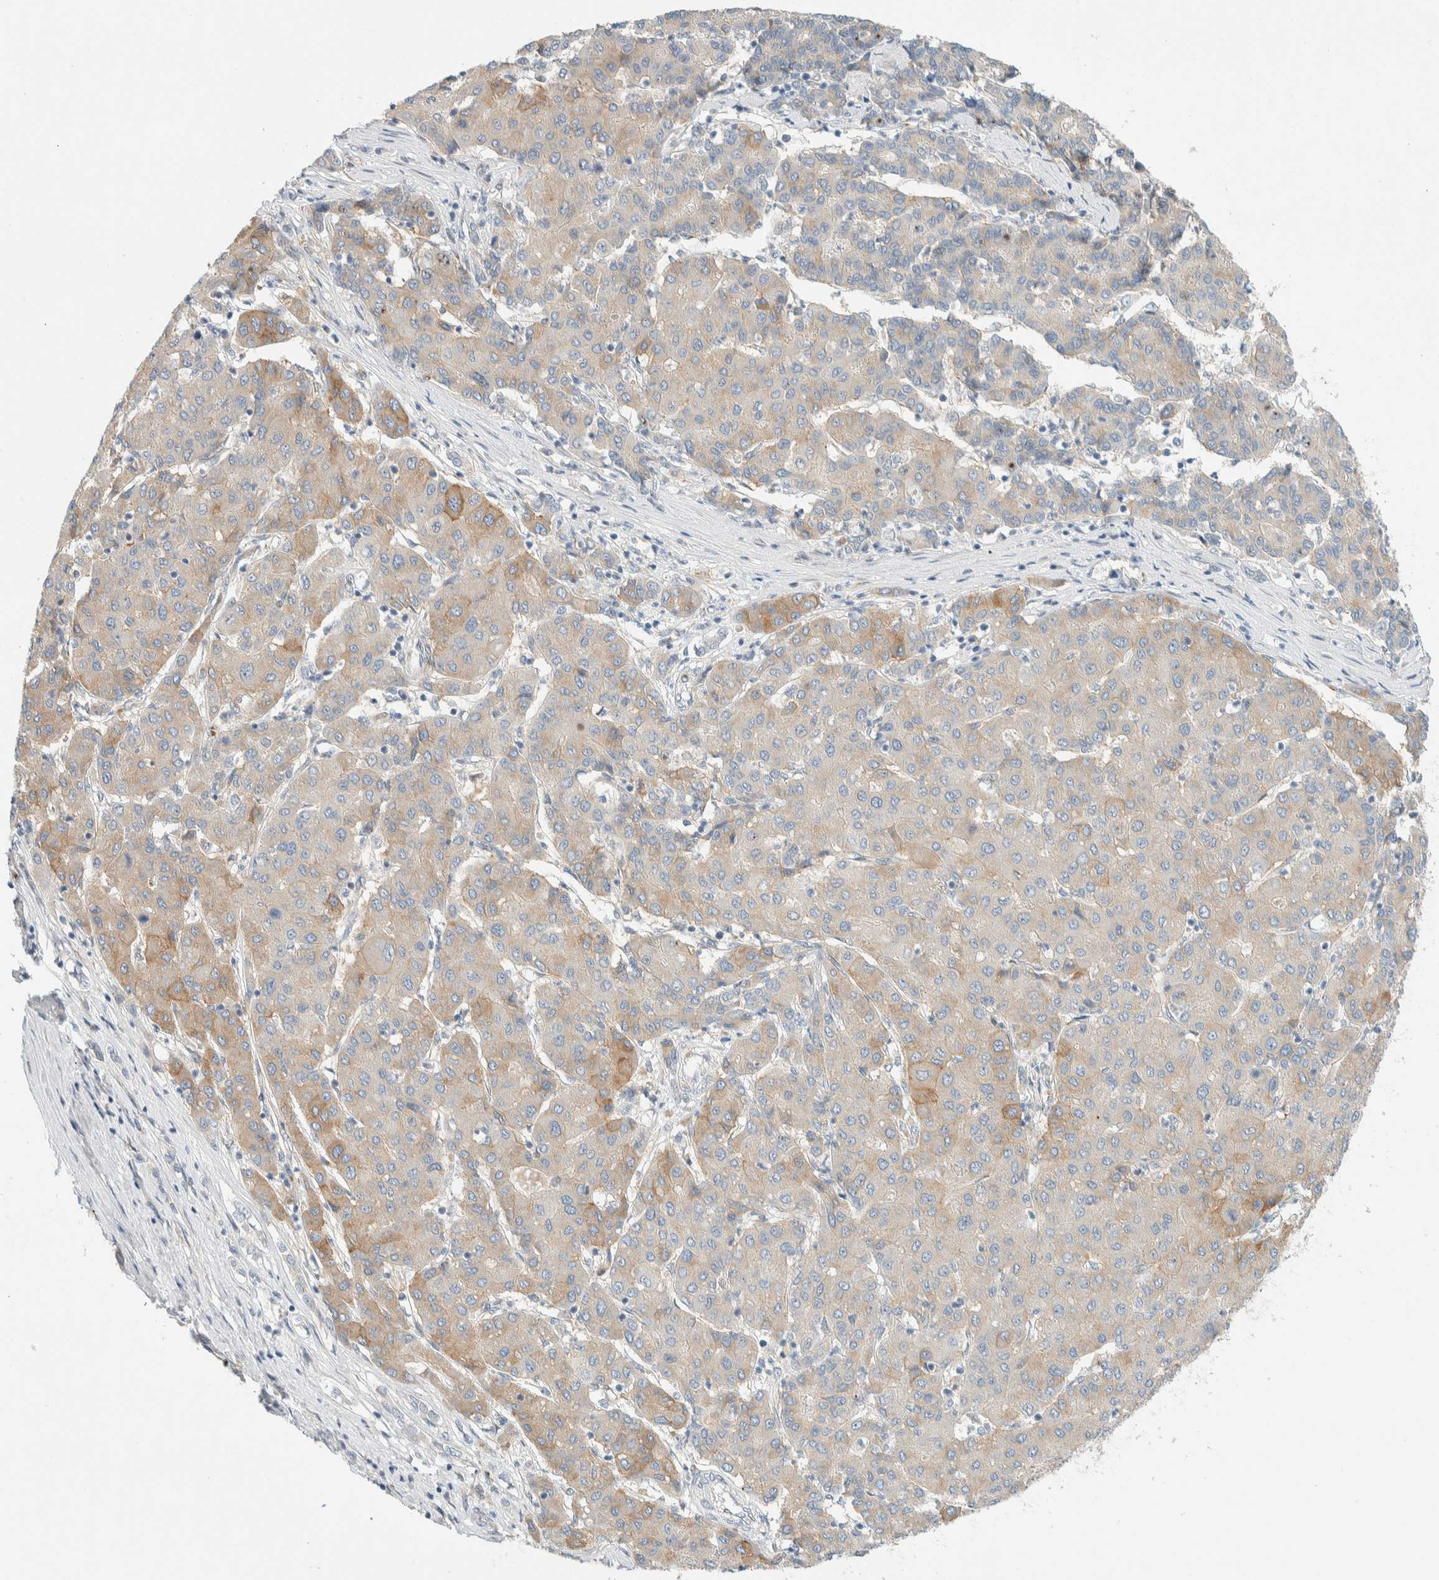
{"staining": {"intensity": "moderate", "quantity": "<25%", "location": "cytoplasmic/membranous"}, "tissue": "liver cancer", "cell_type": "Tumor cells", "image_type": "cancer", "snomed": [{"axis": "morphology", "description": "Carcinoma, Hepatocellular, NOS"}, {"axis": "topography", "description": "Liver"}], "caption": "High-power microscopy captured an immunohistochemistry micrograph of liver hepatocellular carcinoma, revealing moderate cytoplasmic/membranous staining in approximately <25% of tumor cells. (brown staining indicates protein expression, while blue staining denotes nuclei).", "gene": "TMEM184B", "patient": {"sex": "male", "age": 65}}